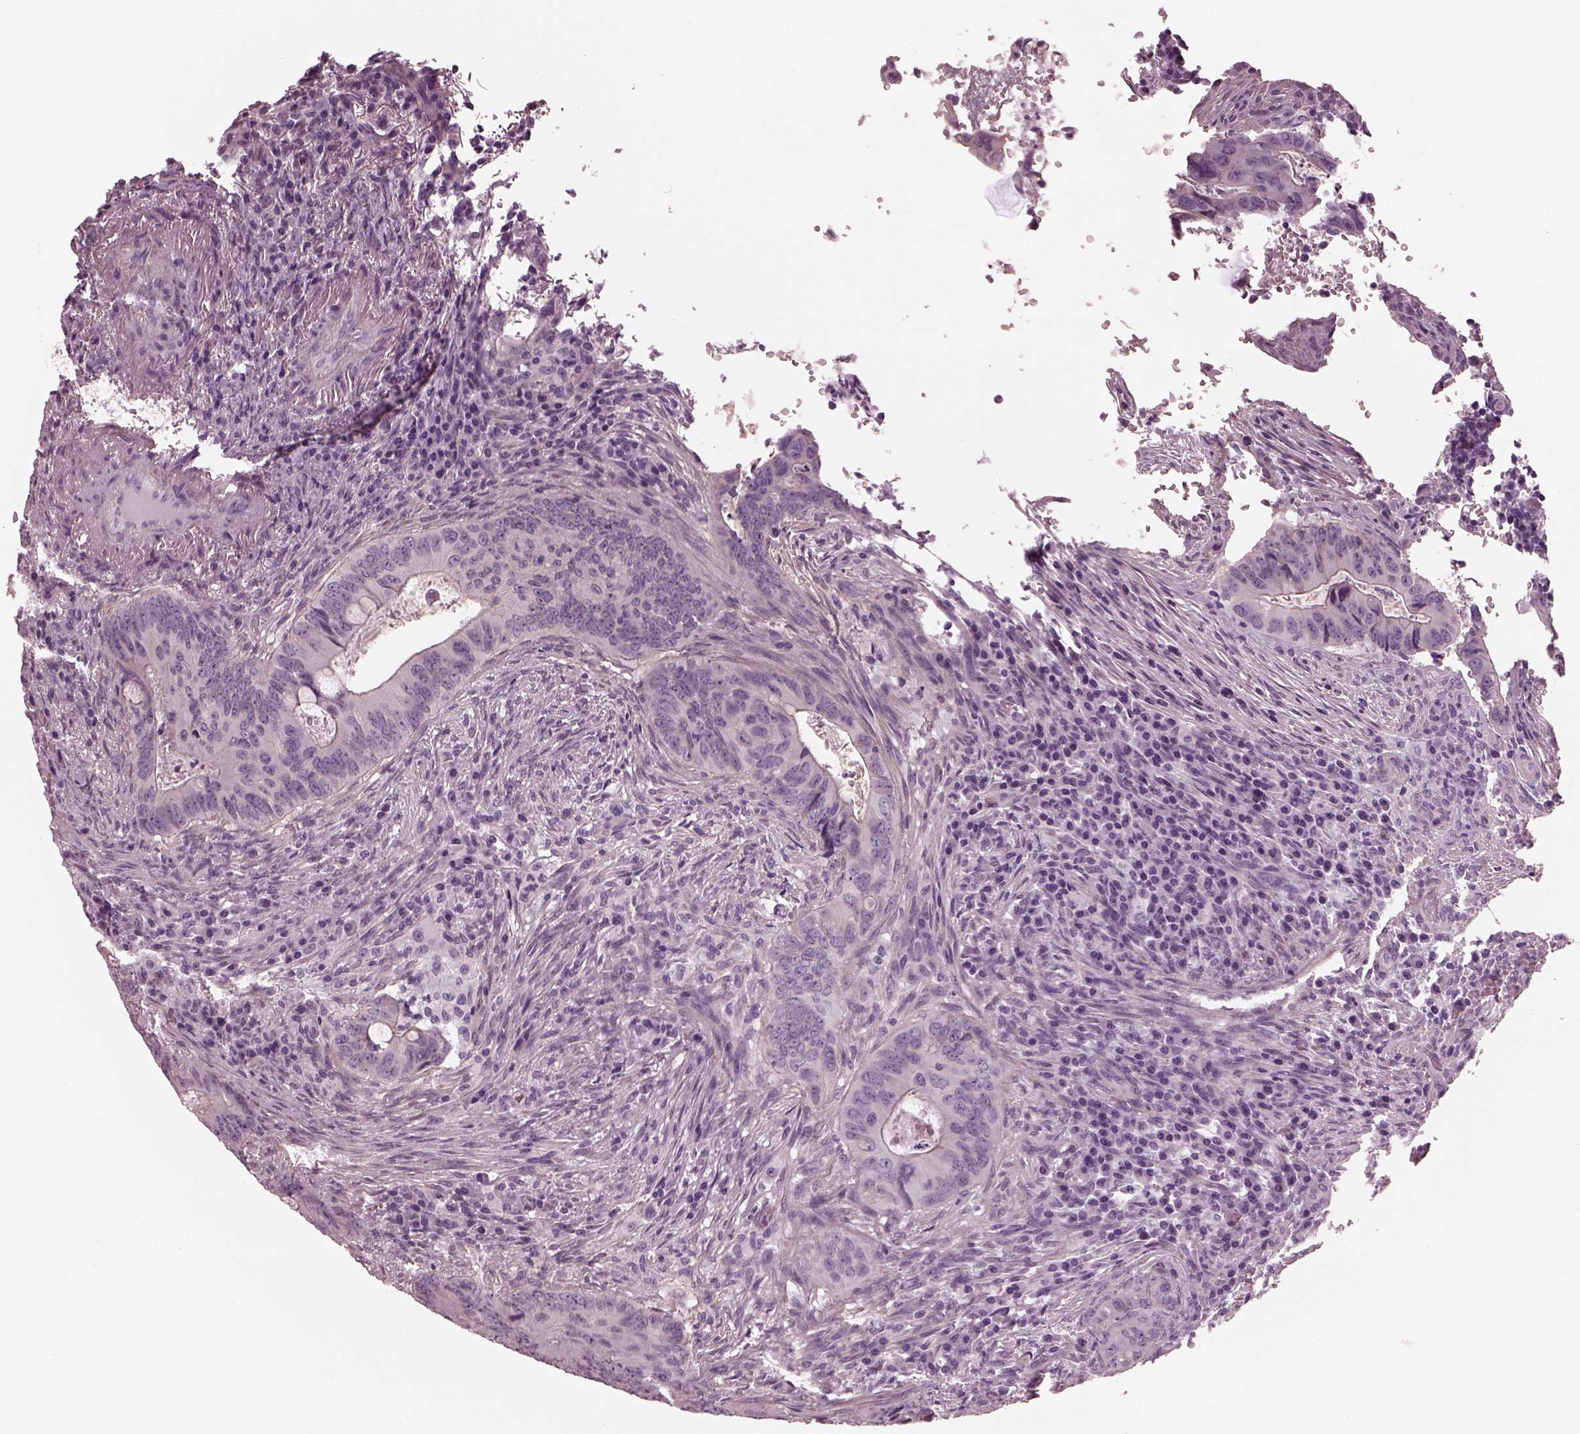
{"staining": {"intensity": "negative", "quantity": "none", "location": "none"}, "tissue": "colorectal cancer", "cell_type": "Tumor cells", "image_type": "cancer", "snomed": [{"axis": "morphology", "description": "Adenocarcinoma, NOS"}, {"axis": "topography", "description": "Colon"}], "caption": "High power microscopy photomicrograph of an immunohistochemistry (IHC) histopathology image of adenocarcinoma (colorectal), revealing no significant staining in tumor cells.", "gene": "BFSP1", "patient": {"sex": "female", "age": 74}}